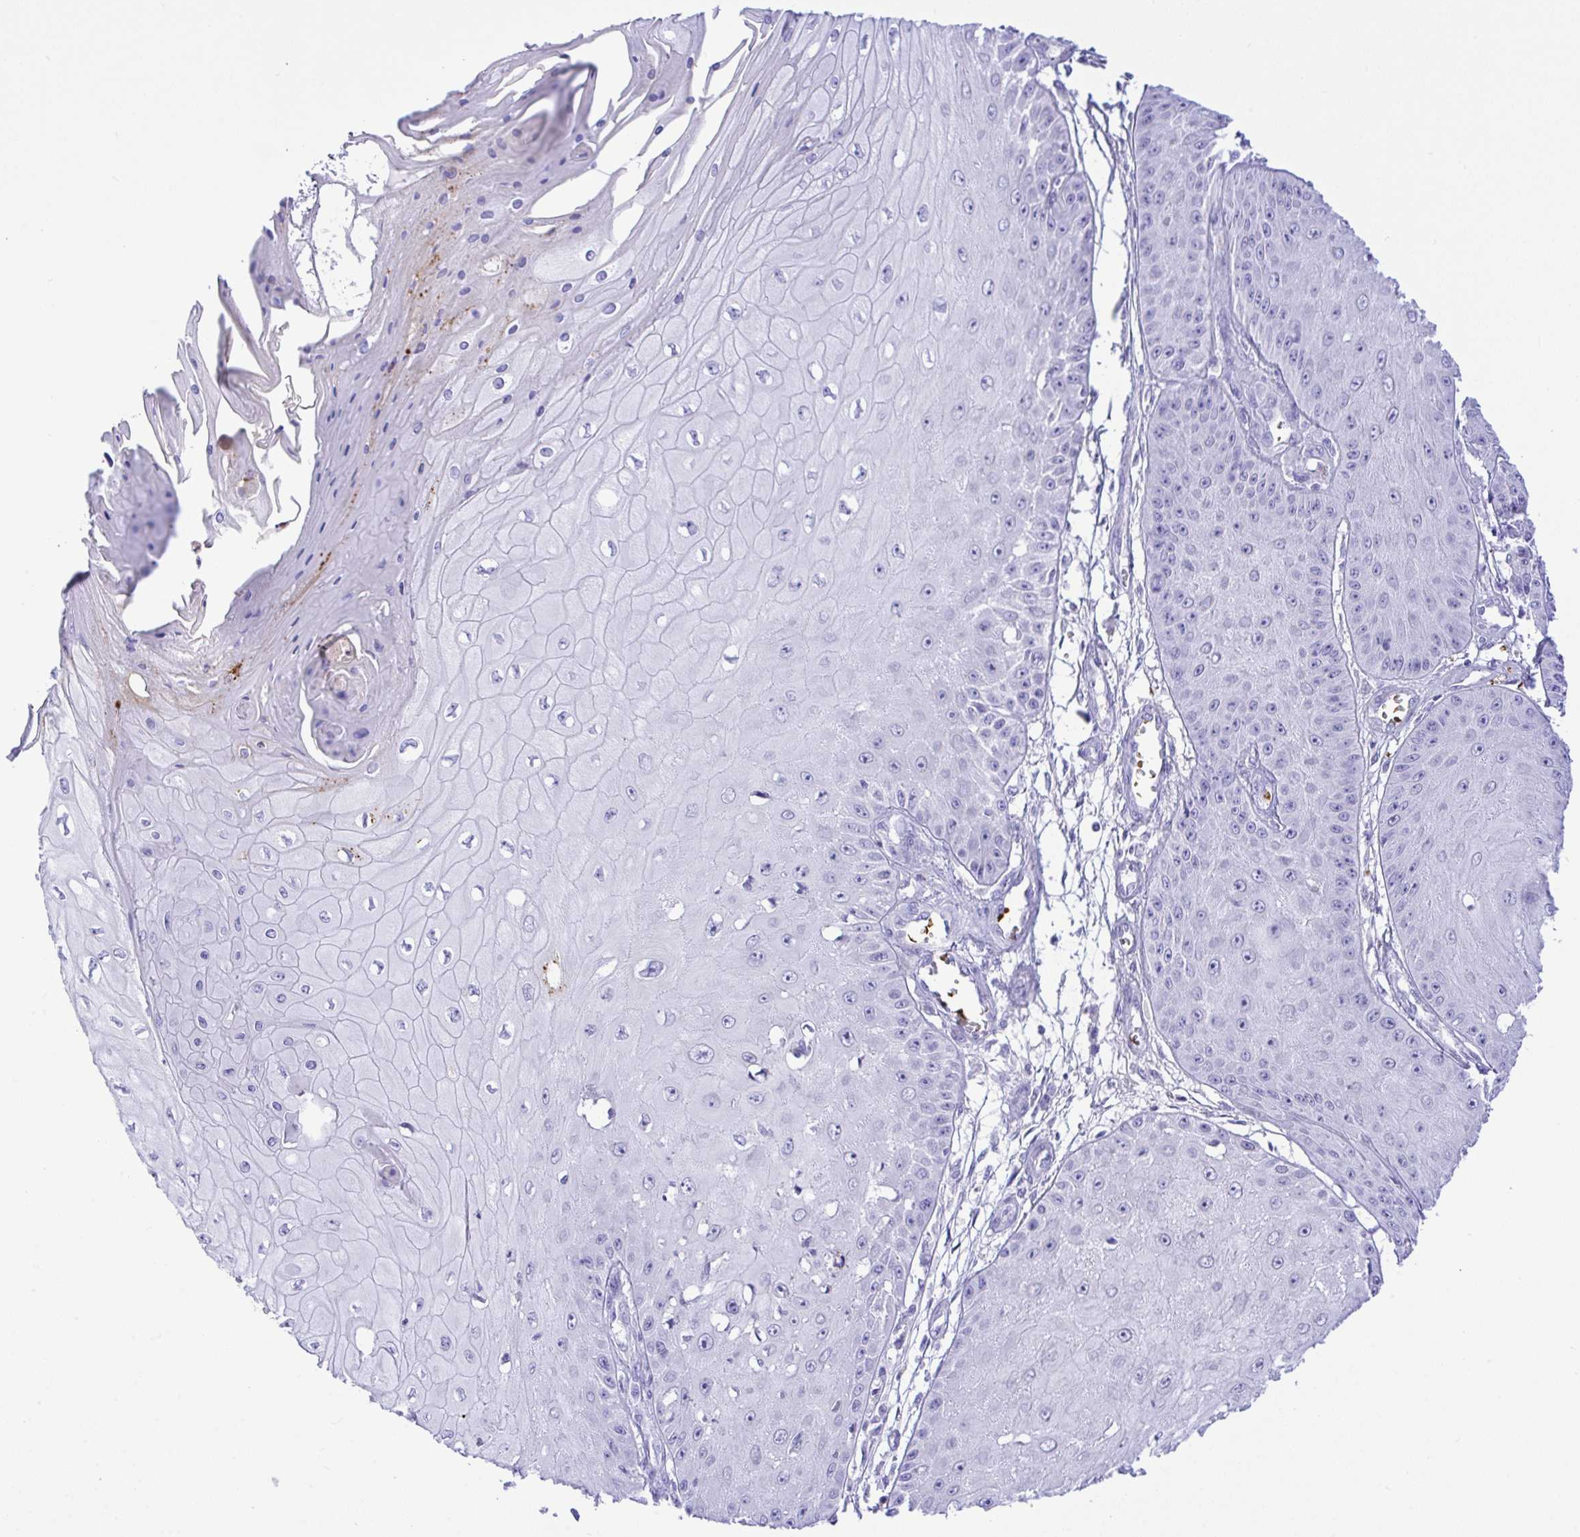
{"staining": {"intensity": "negative", "quantity": "none", "location": "none"}, "tissue": "skin cancer", "cell_type": "Tumor cells", "image_type": "cancer", "snomed": [{"axis": "morphology", "description": "Squamous cell carcinoma, NOS"}, {"axis": "topography", "description": "Skin"}], "caption": "This image is of skin cancer stained with immunohistochemistry (IHC) to label a protein in brown with the nuclei are counter-stained blue. There is no staining in tumor cells.", "gene": "ZNF221", "patient": {"sex": "male", "age": 70}}